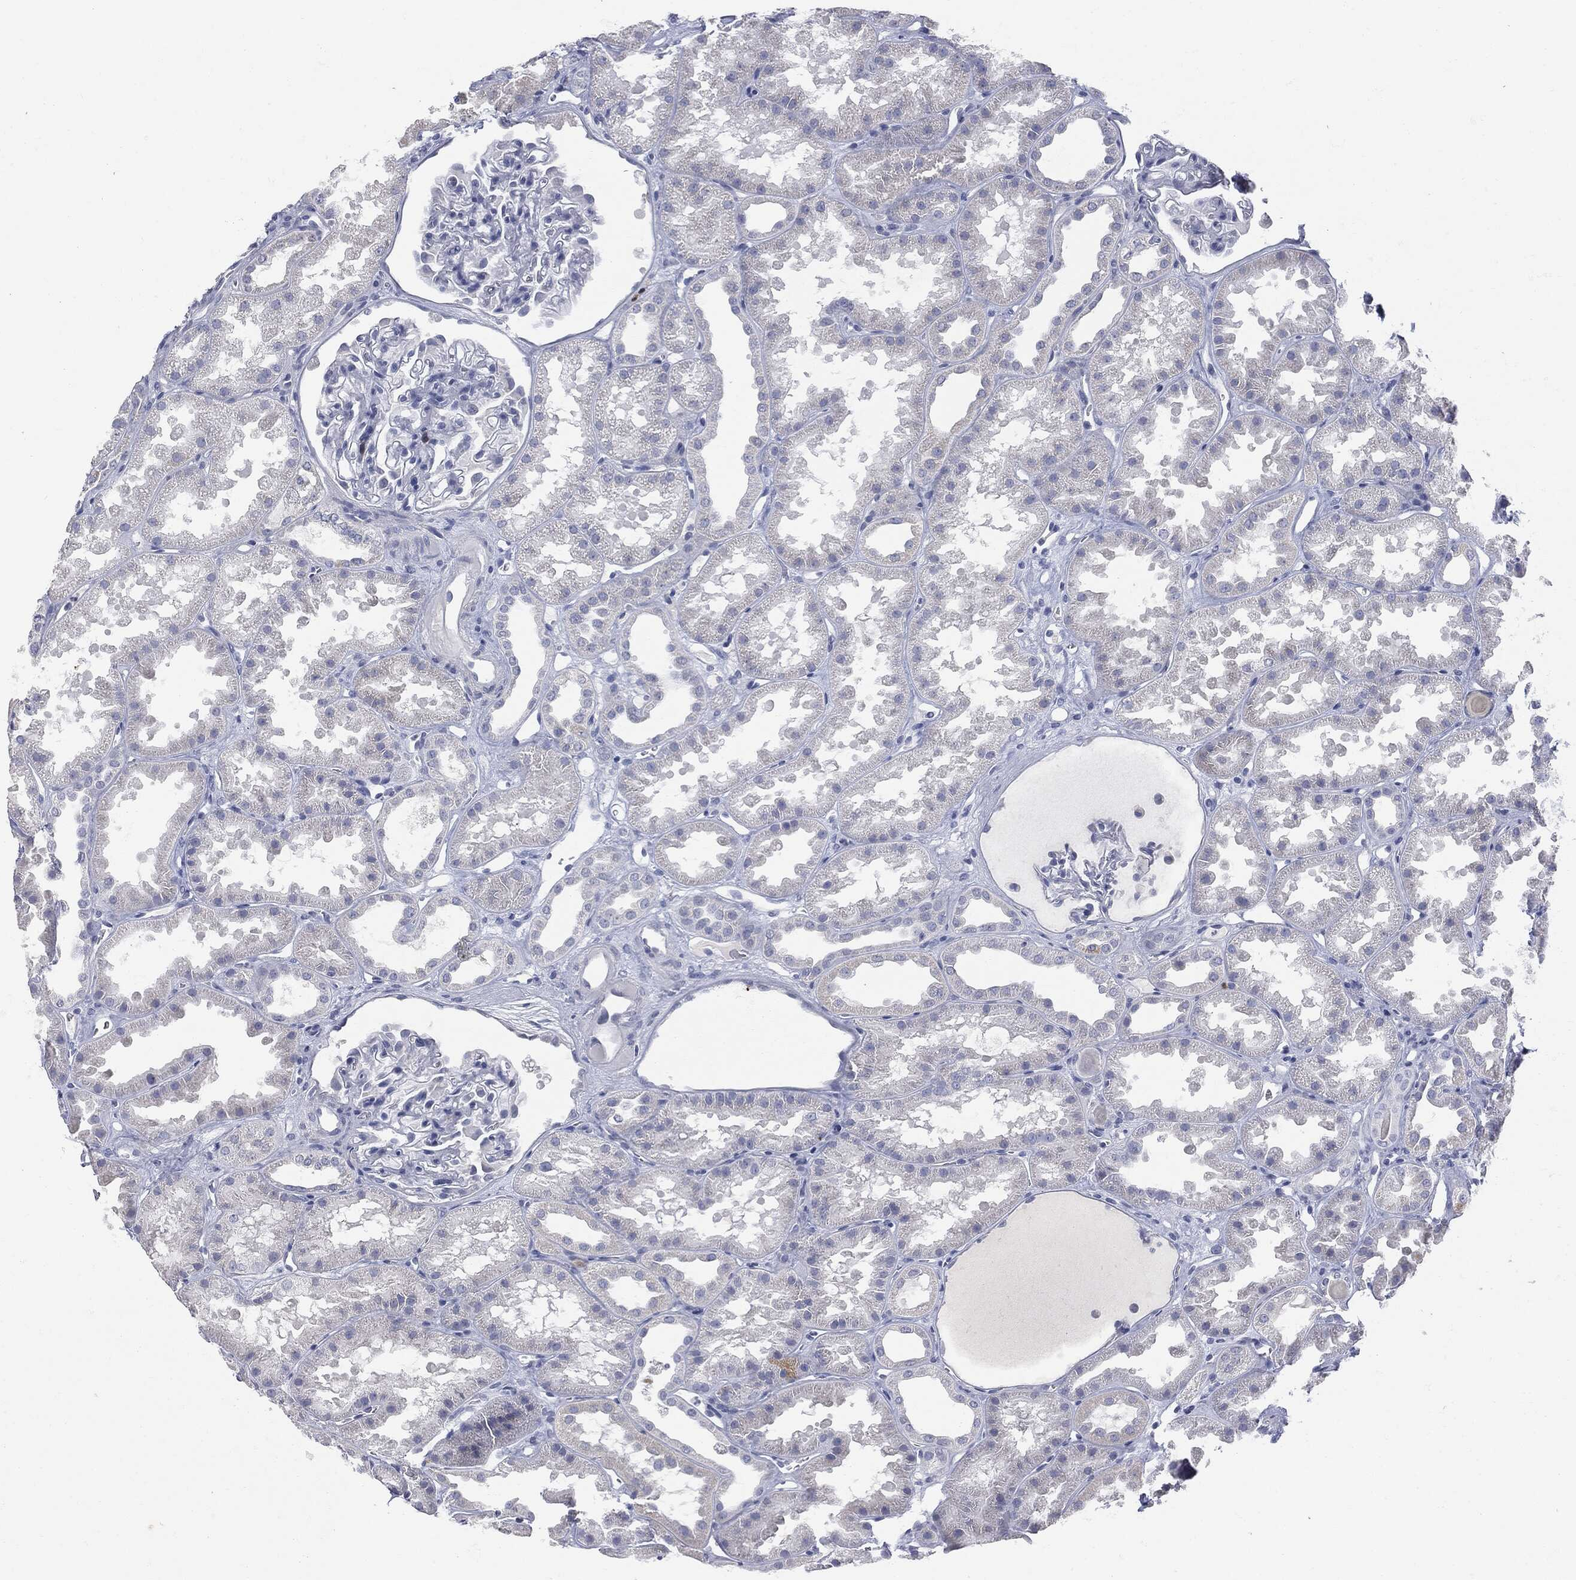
{"staining": {"intensity": "negative", "quantity": "none", "location": "none"}, "tissue": "kidney", "cell_type": "Cells in glomeruli", "image_type": "normal", "snomed": [{"axis": "morphology", "description": "Normal tissue, NOS"}, {"axis": "topography", "description": "Kidney"}], "caption": "The immunohistochemistry (IHC) image has no significant positivity in cells in glomeruli of kidney. (DAB (3,3'-diaminobenzidine) immunohistochemistry with hematoxylin counter stain).", "gene": "UBE2C", "patient": {"sex": "male", "age": 61}}